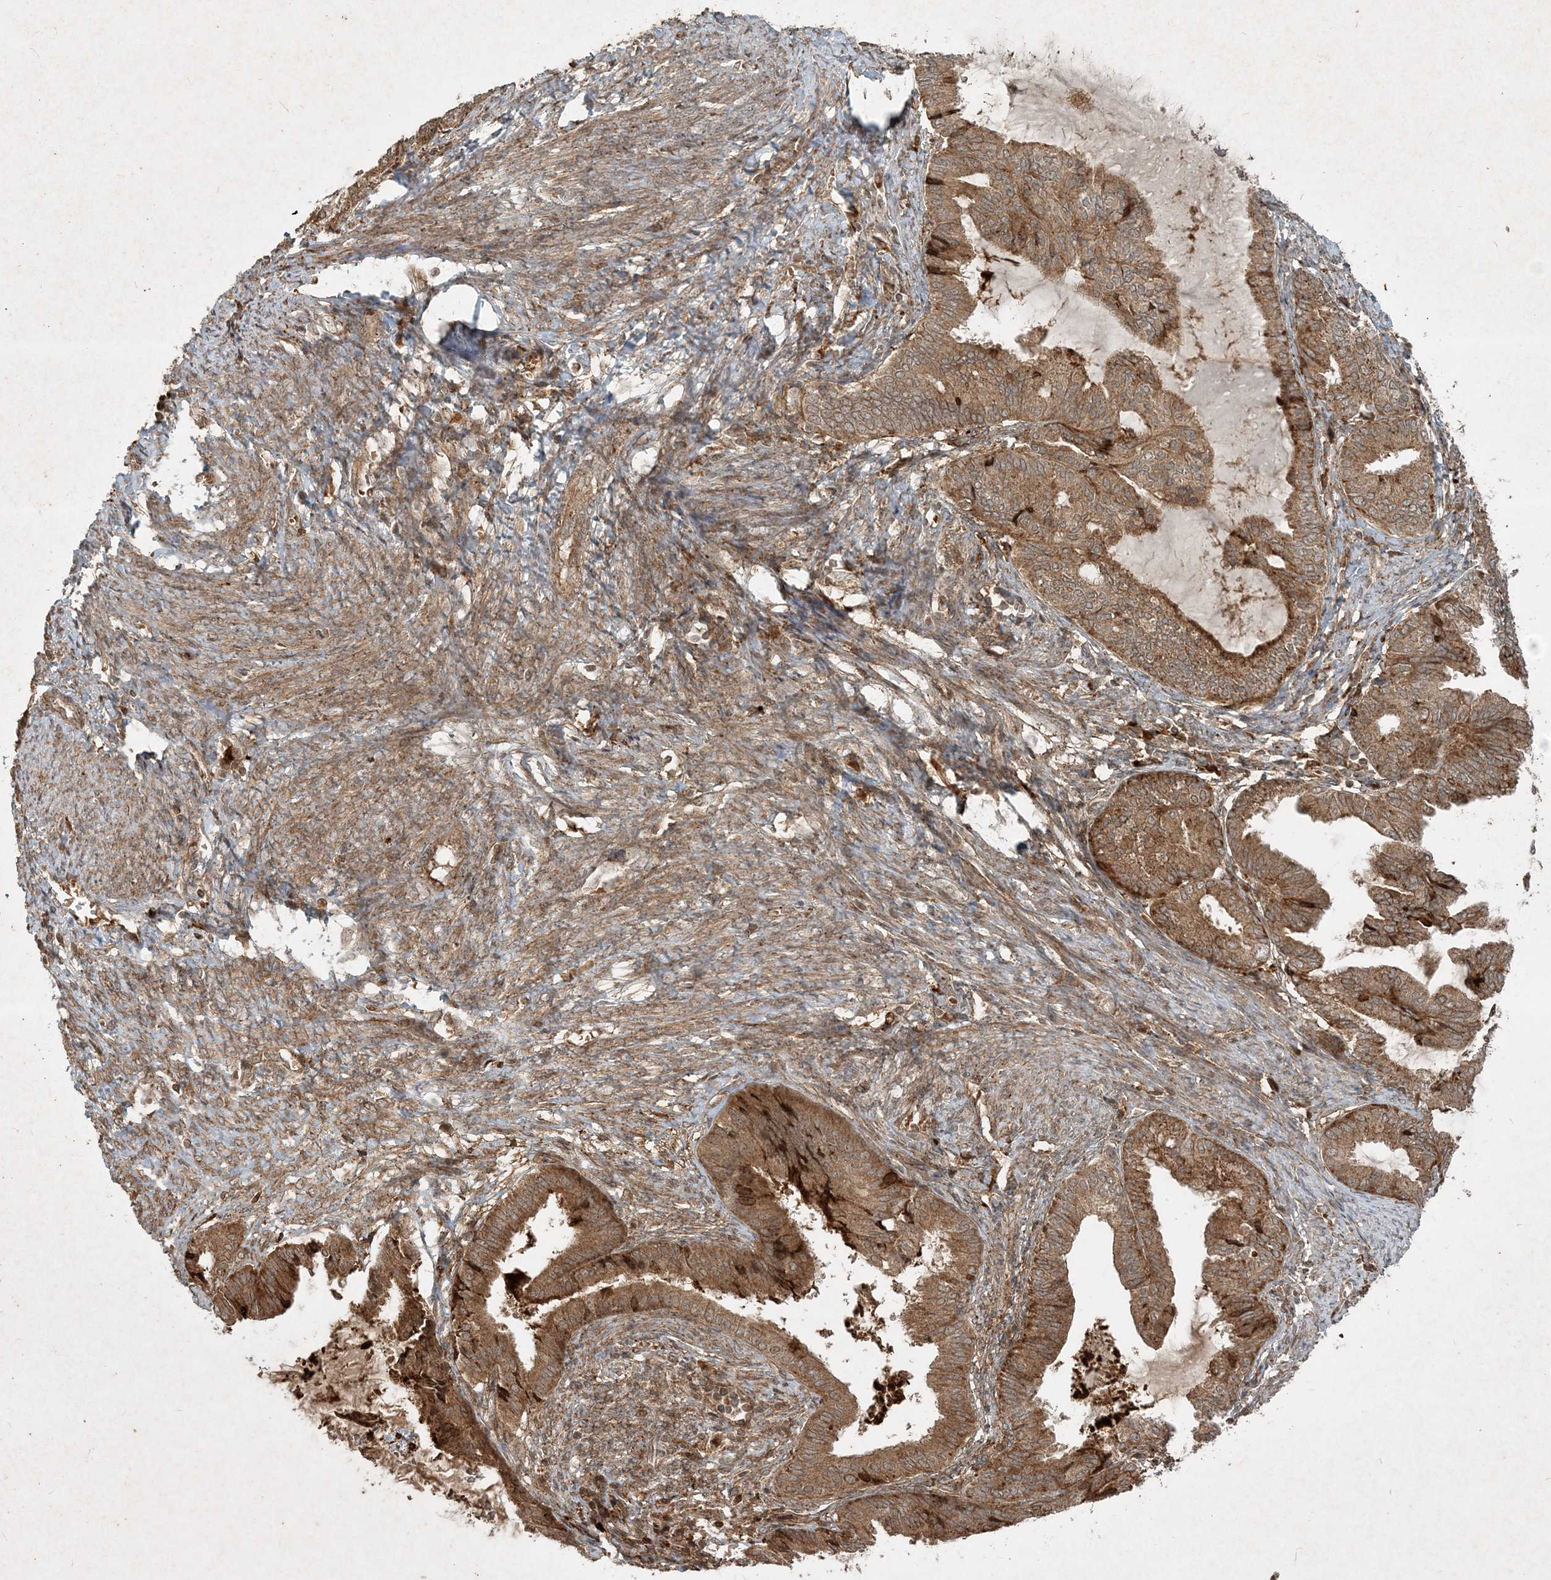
{"staining": {"intensity": "strong", "quantity": ">75%", "location": "cytoplasmic/membranous"}, "tissue": "endometrial cancer", "cell_type": "Tumor cells", "image_type": "cancer", "snomed": [{"axis": "morphology", "description": "Adenocarcinoma, NOS"}, {"axis": "topography", "description": "Endometrium"}], "caption": "An IHC micrograph of neoplastic tissue is shown. Protein staining in brown shows strong cytoplasmic/membranous positivity in endometrial adenocarcinoma within tumor cells.", "gene": "NARS1", "patient": {"sex": "female", "age": 86}}